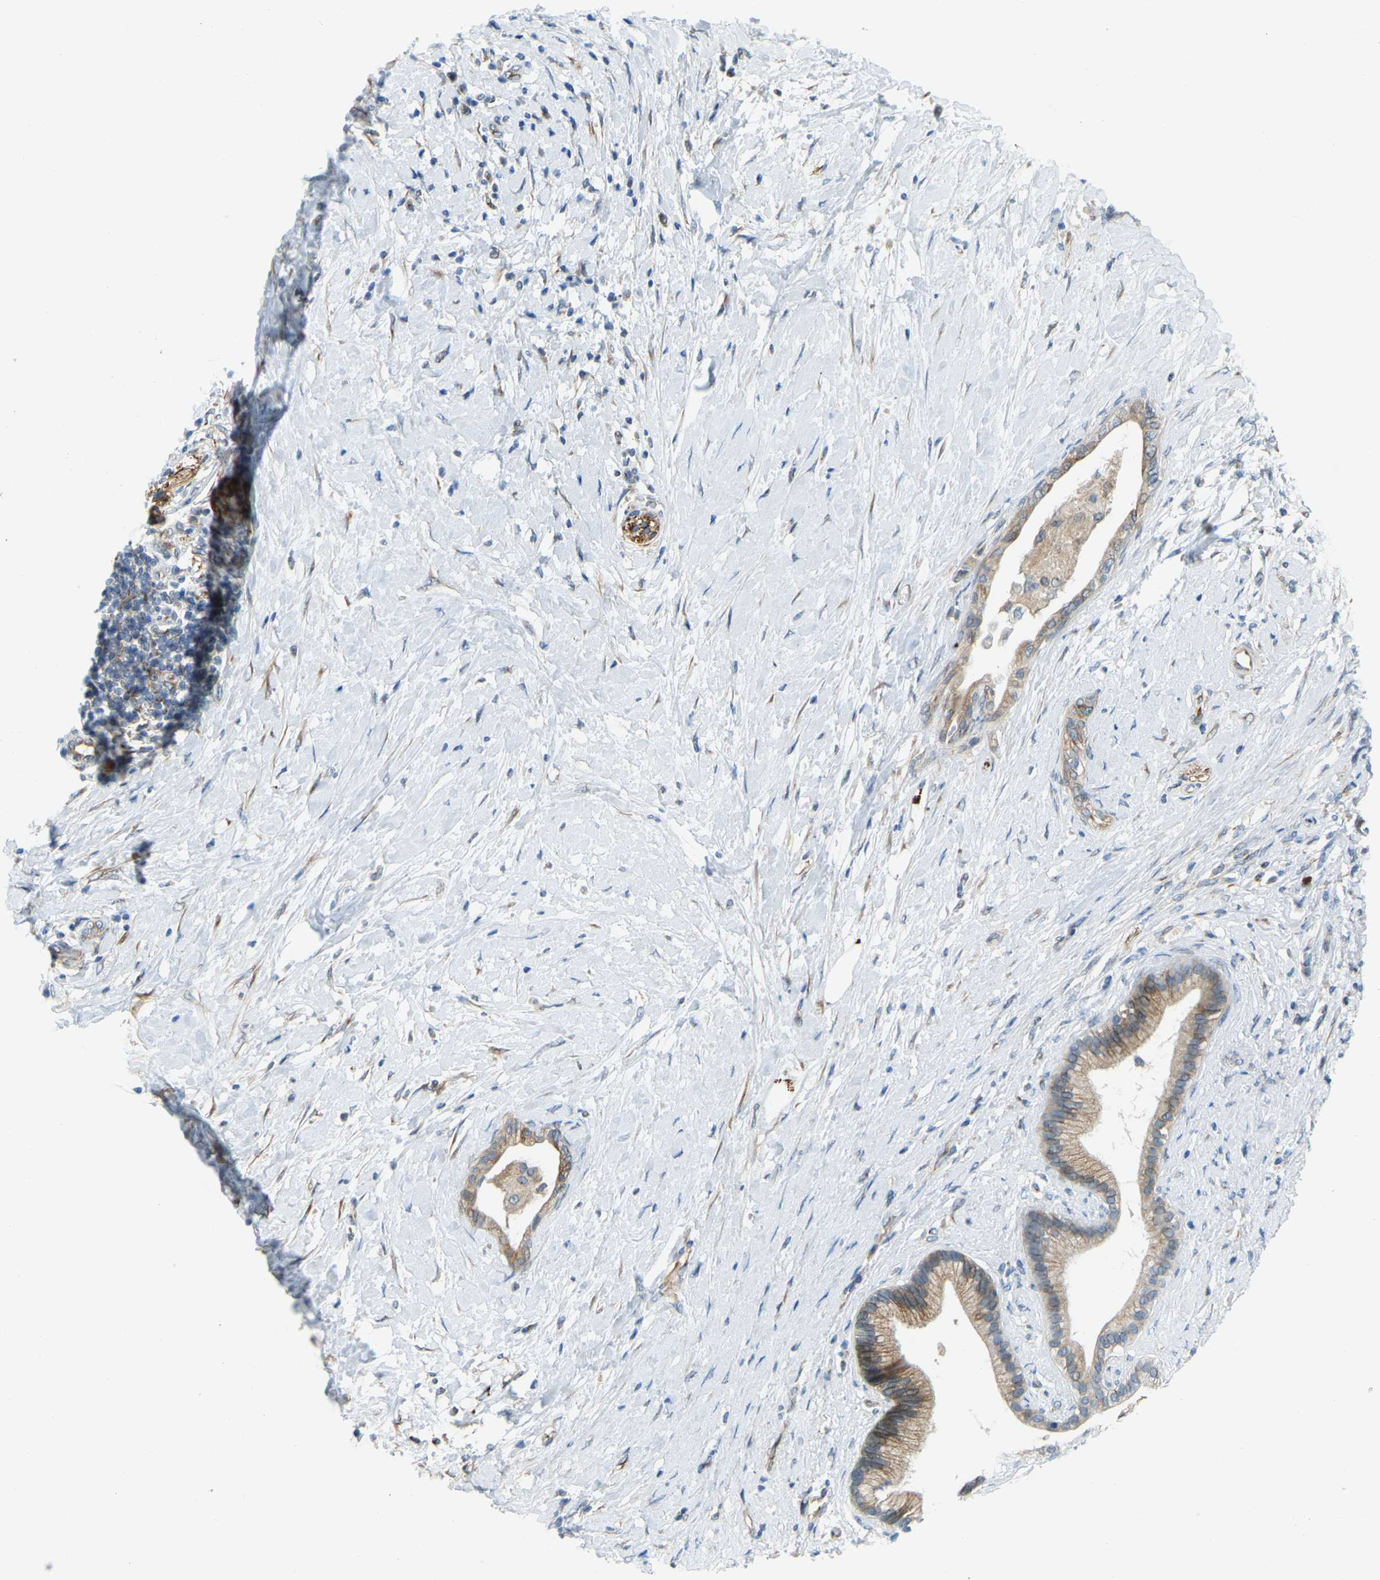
{"staining": {"intensity": "moderate", "quantity": ">75%", "location": "cytoplasmic/membranous"}, "tissue": "pancreatic cancer", "cell_type": "Tumor cells", "image_type": "cancer", "snomed": [{"axis": "morphology", "description": "Adenocarcinoma, NOS"}, {"axis": "topography", "description": "Pancreas"}], "caption": "An image of adenocarcinoma (pancreatic) stained for a protein exhibits moderate cytoplasmic/membranous brown staining in tumor cells.", "gene": "NME8", "patient": {"sex": "female", "age": 60}}